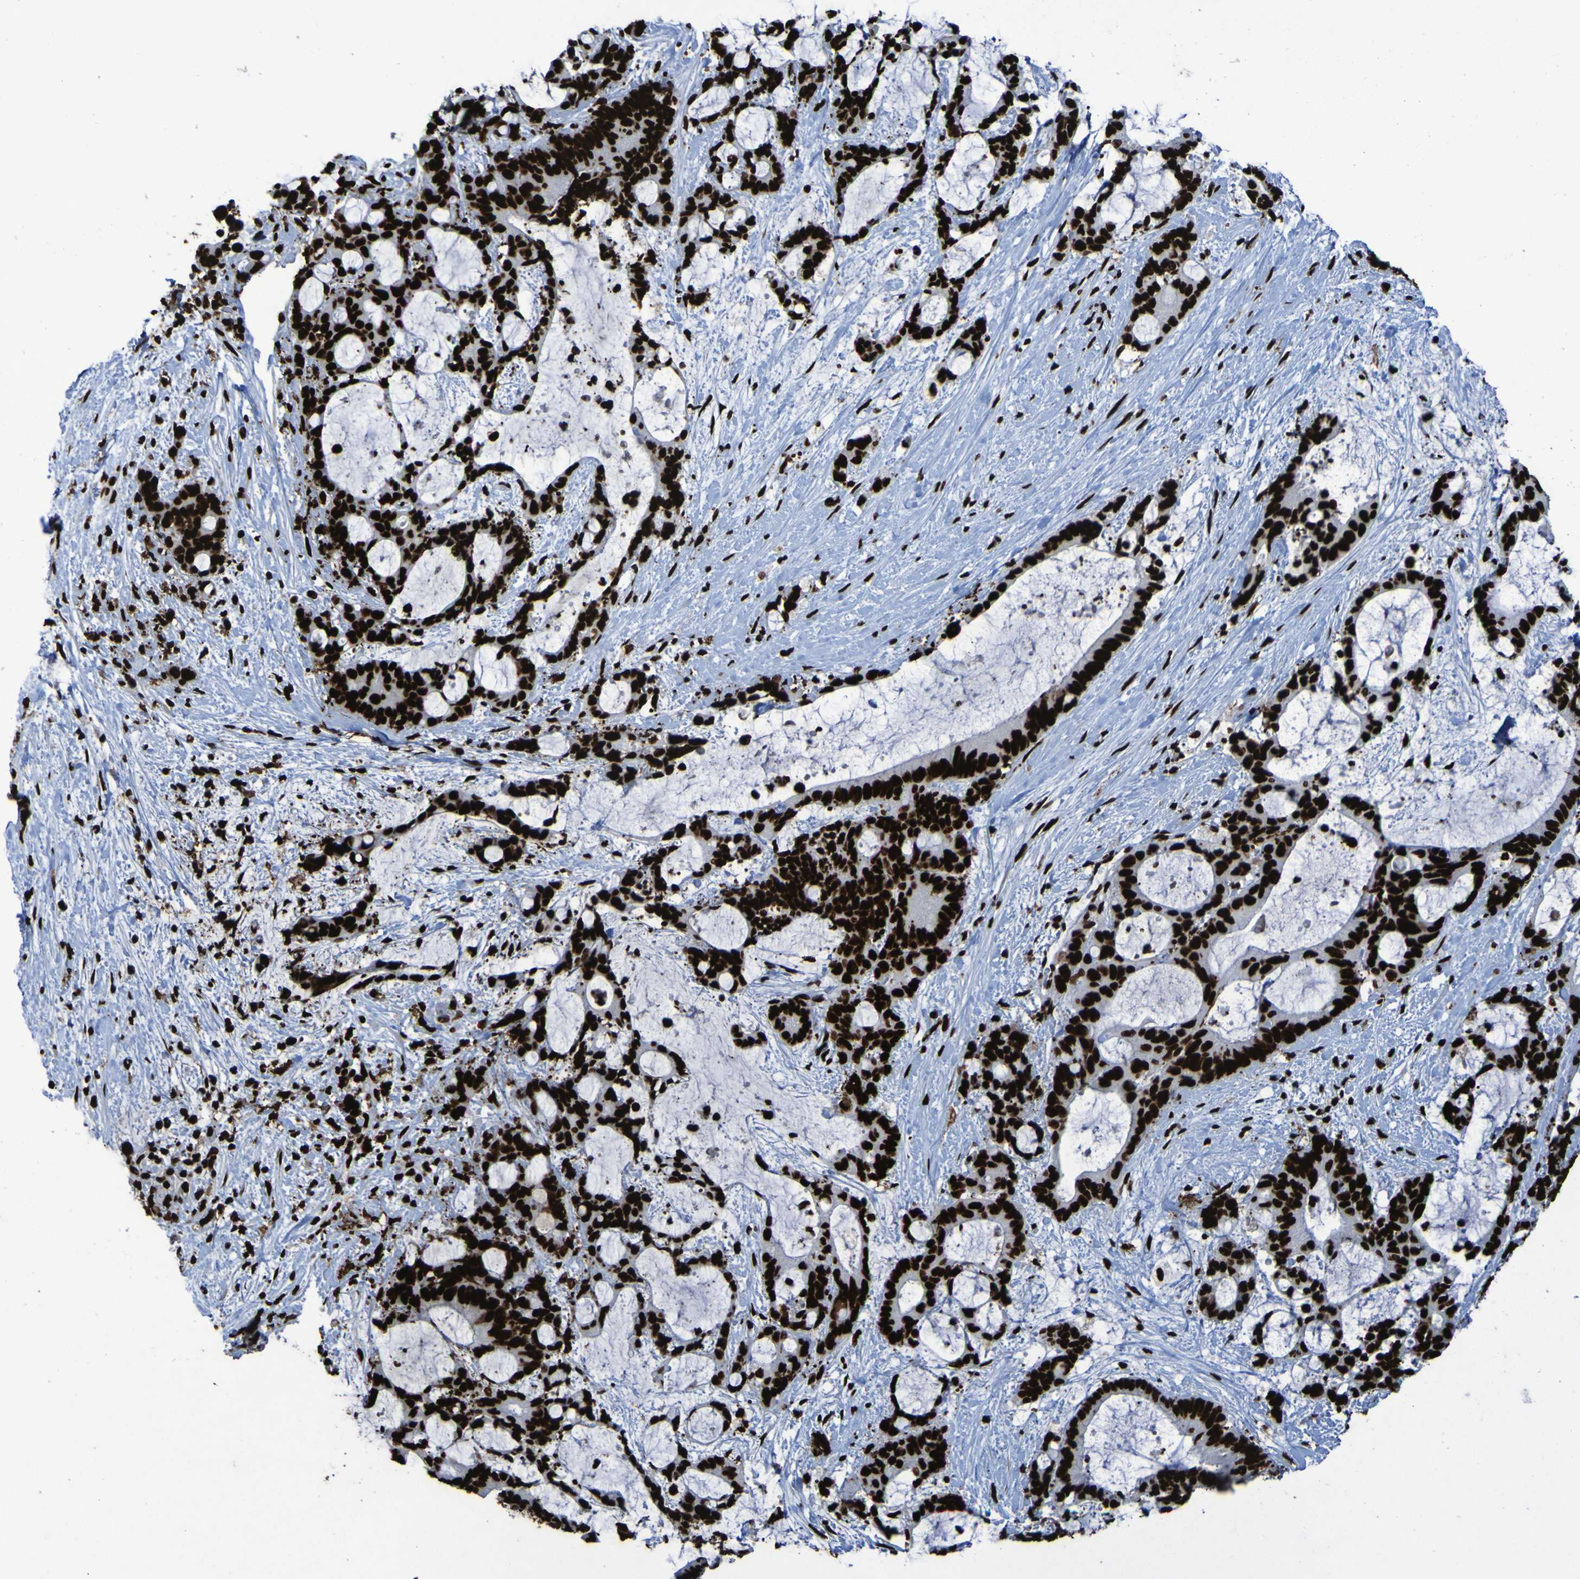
{"staining": {"intensity": "strong", "quantity": ">75%", "location": "nuclear"}, "tissue": "liver cancer", "cell_type": "Tumor cells", "image_type": "cancer", "snomed": [{"axis": "morphology", "description": "Cholangiocarcinoma"}, {"axis": "topography", "description": "Liver"}], "caption": "Immunohistochemistry (IHC) (DAB) staining of liver cancer (cholangiocarcinoma) exhibits strong nuclear protein staining in approximately >75% of tumor cells.", "gene": "NPM1", "patient": {"sex": "female", "age": 73}}